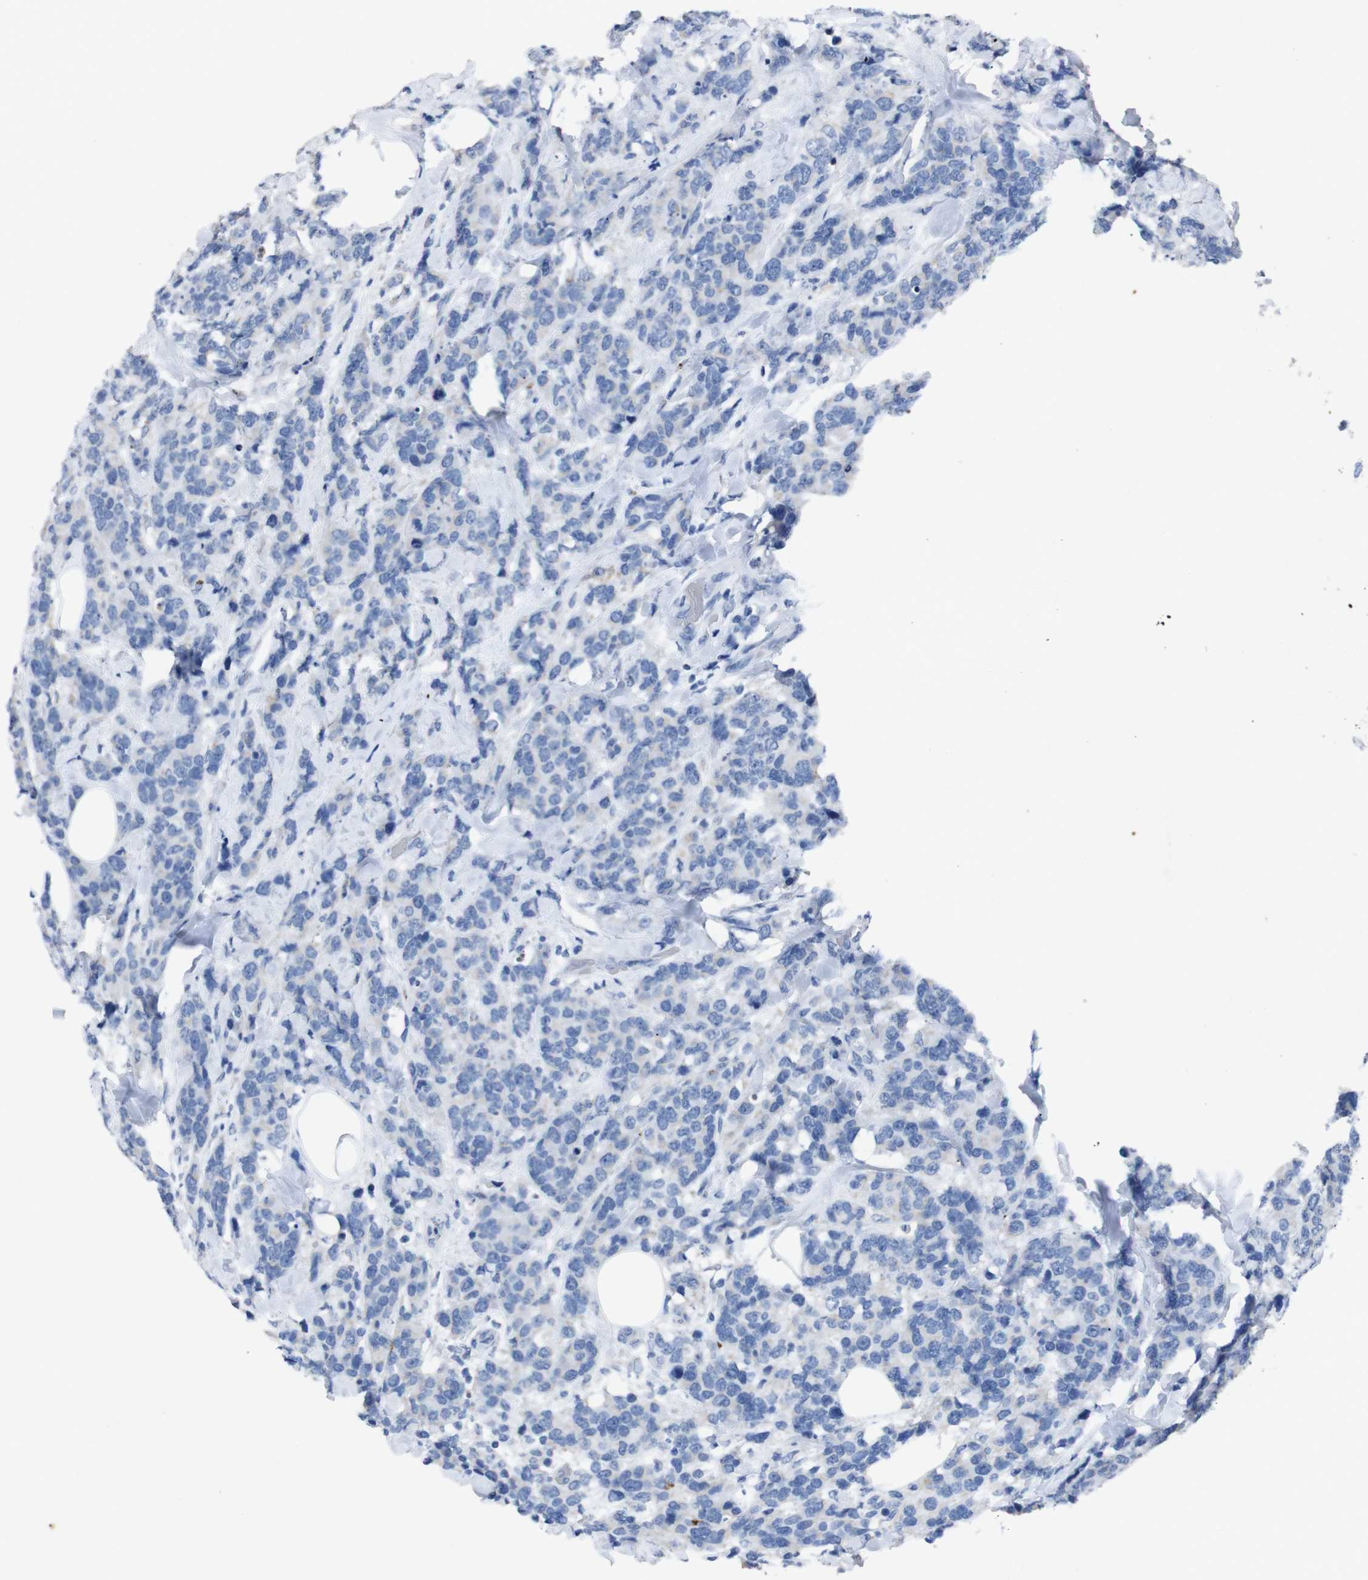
{"staining": {"intensity": "moderate", "quantity": "<25%", "location": "cytoplasmic/membranous"}, "tissue": "breast cancer", "cell_type": "Tumor cells", "image_type": "cancer", "snomed": [{"axis": "morphology", "description": "Lobular carcinoma"}, {"axis": "topography", "description": "Breast"}], "caption": "DAB (3,3'-diaminobenzidine) immunohistochemical staining of human breast lobular carcinoma reveals moderate cytoplasmic/membranous protein expression in approximately <25% of tumor cells.", "gene": "GJB2", "patient": {"sex": "female", "age": 59}}